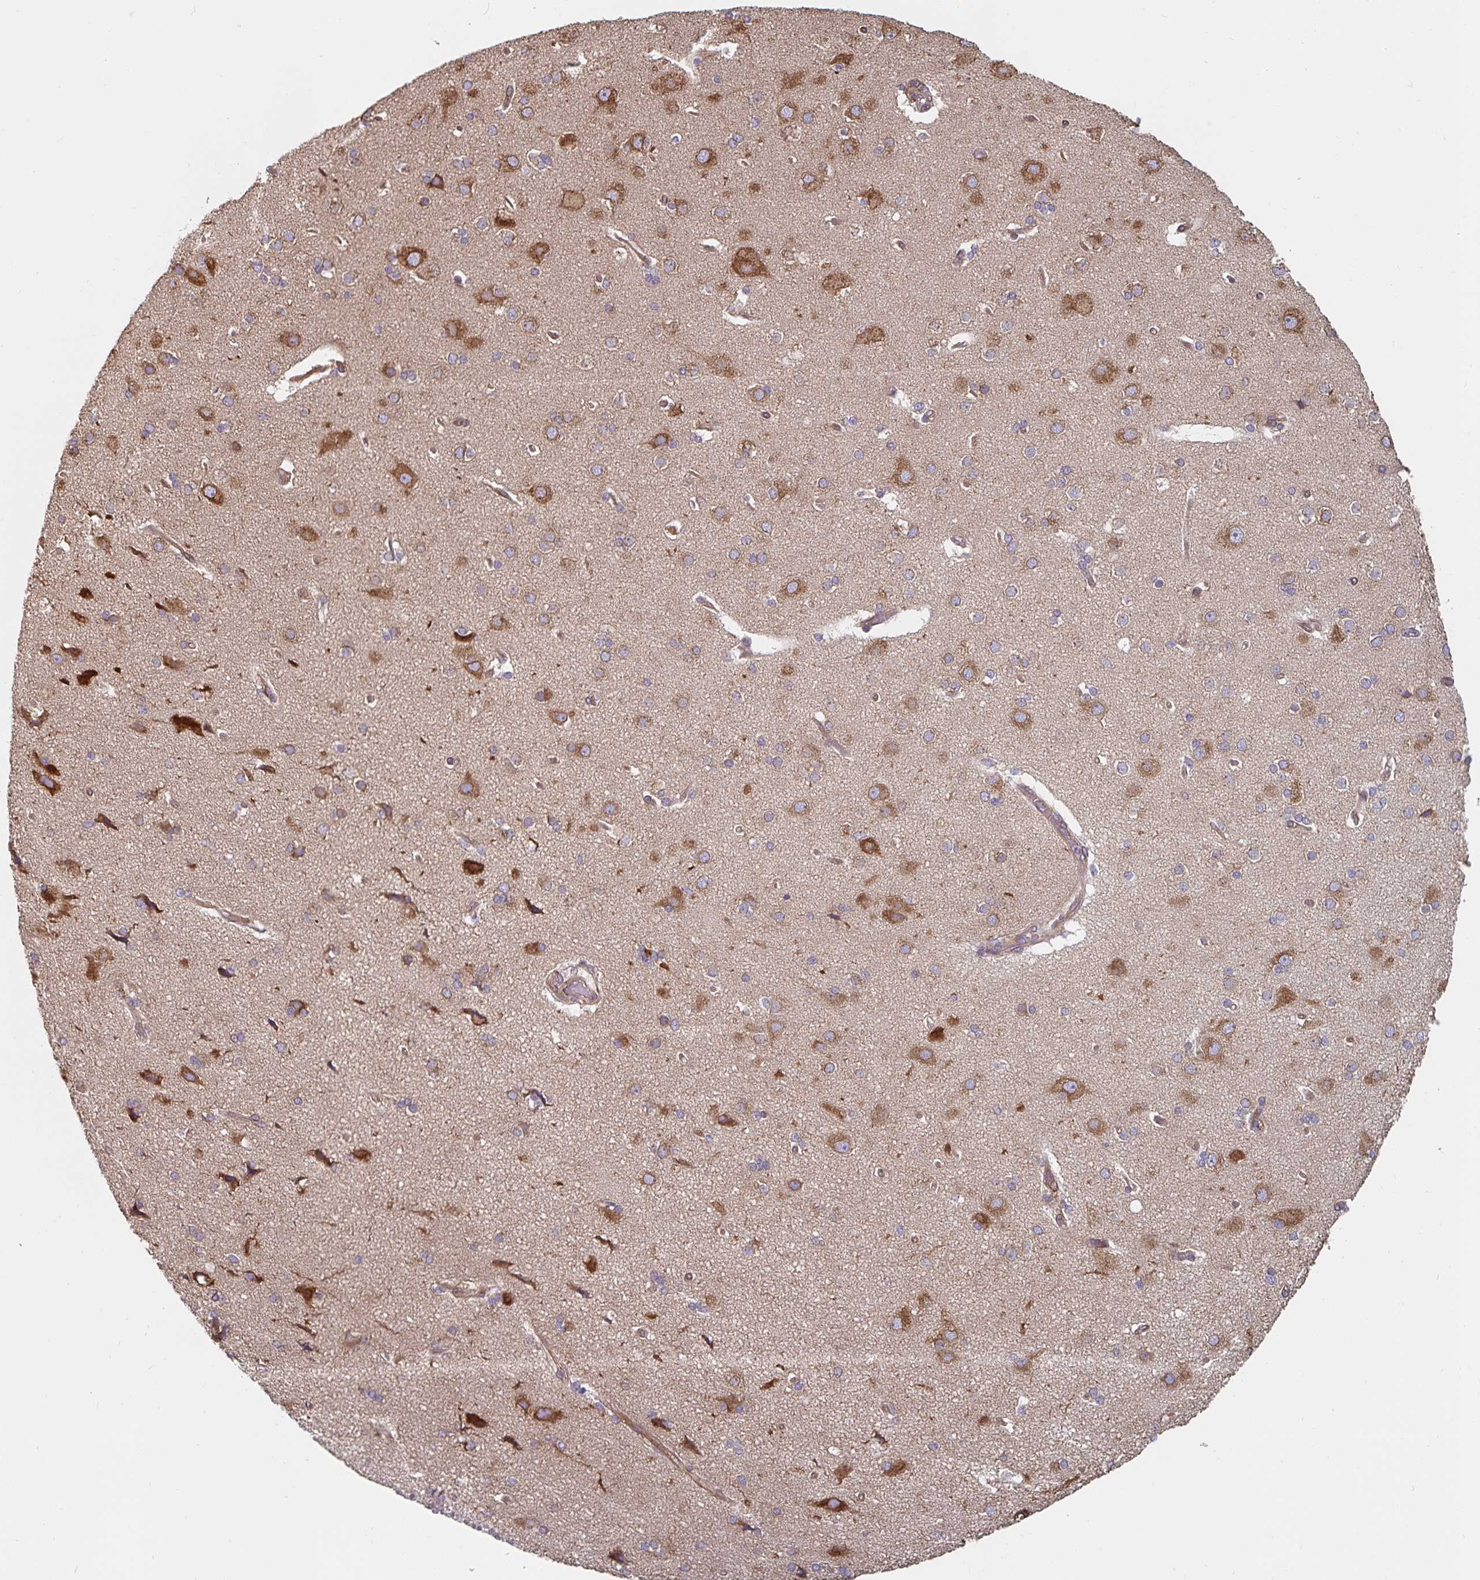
{"staining": {"intensity": "weak", "quantity": "<25%", "location": "cytoplasmic/membranous"}, "tissue": "cerebral cortex", "cell_type": "Endothelial cells", "image_type": "normal", "snomed": [{"axis": "morphology", "description": "Normal tissue, NOS"}, {"axis": "morphology", "description": "Glioma, malignant, High grade"}, {"axis": "topography", "description": "Cerebral cortex"}], "caption": "This histopathology image is of unremarkable cerebral cortex stained with IHC to label a protein in brown with the nuclei are counter-stained blue. There is no staining in endothelial cells.", "gene": "BCAP29", "patient": {"sex": "male", "age": 71}}